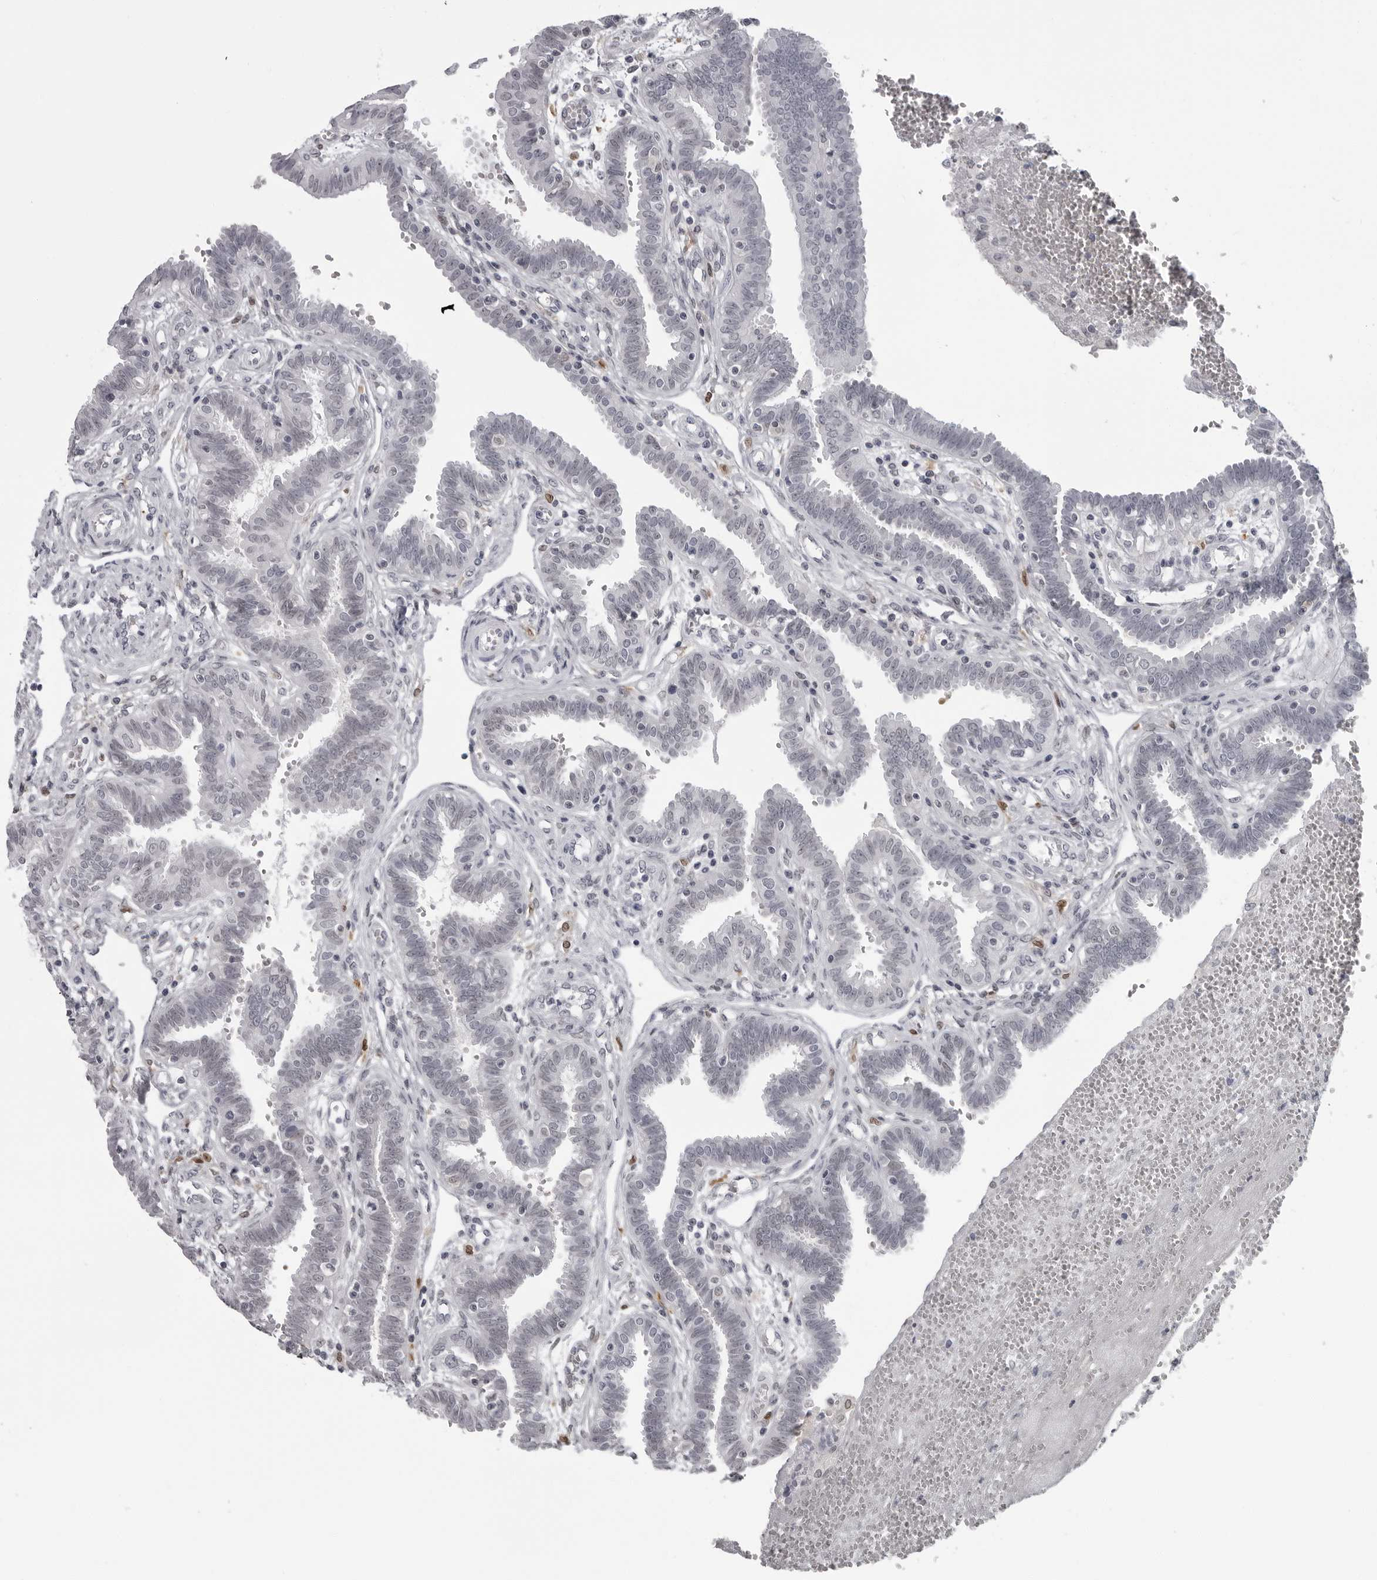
{"staining": {"intensity": "negative", "quantity": "none", "location": "none"}, "tissue": "fallopian tube", "cell_type": "Glandular cells", "image_type": "normal", "snomed": [{"axis": "morphology", "description": "Normal tissue, NOS"}, {"axis": "topography", "description": "Fallopian tube"}, {"axis": "topography", "description": "Placenta"}], "caption": "This is an immunohistochemistry (IHC) image of unremarkable human fallopian tube. There is no positivity in glandular cells.", "gene": "LZIC", "patient": {"sex": "female", "age": 32}}